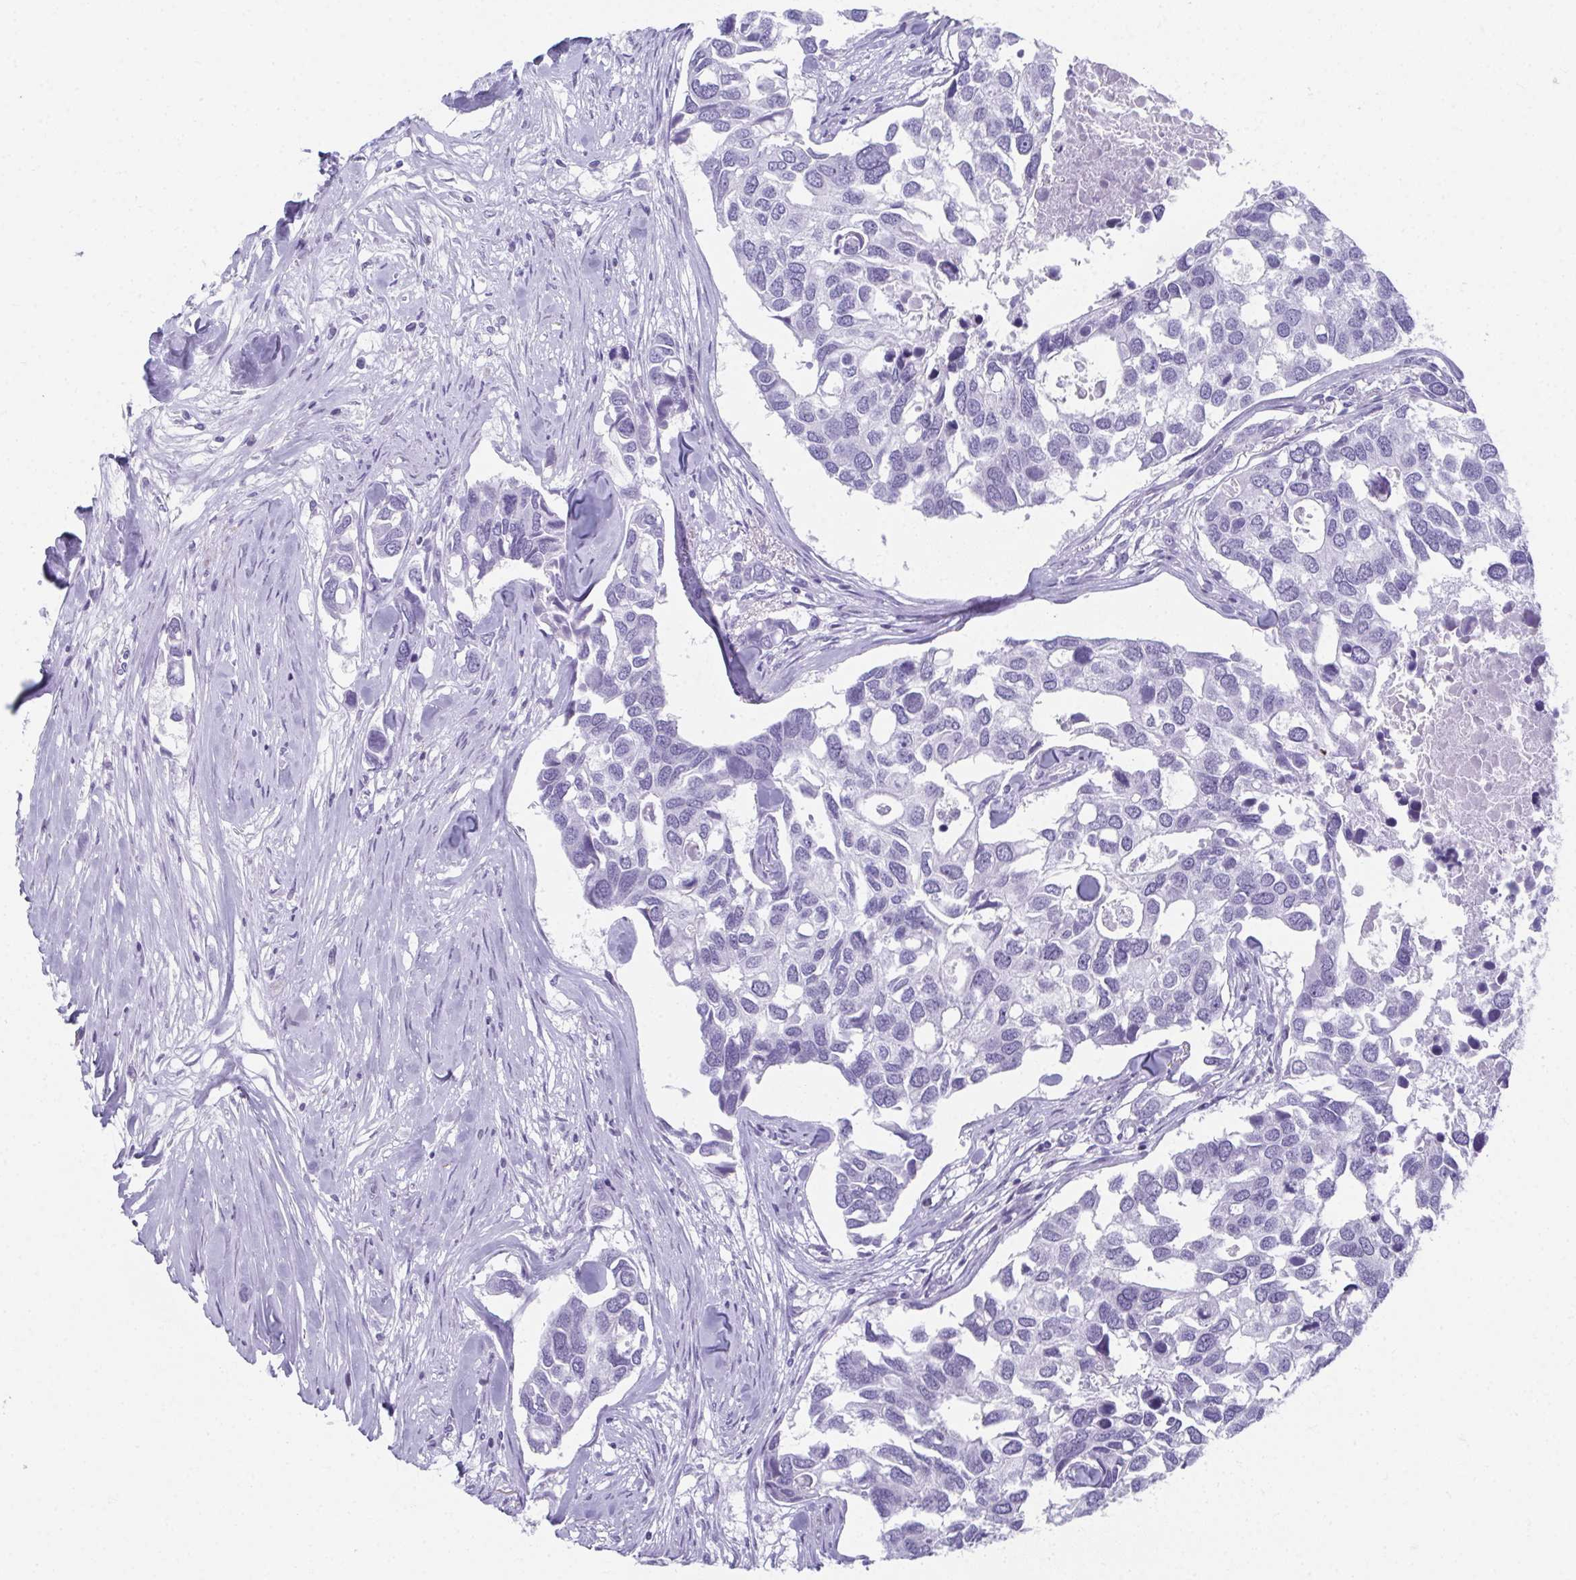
{"staining": {"intensity": "negative", "quantity": "none", "location": "none"}, "tissue": "breast cancer", "cell_type": "Tumor cells", "image_type": "cancer", "snomed": [{"axis": "morphology", "description": "Duct carcinoma"}, {"axis": "topography", "description": "Breast"}], "caption": "An IHC histopathology image of invasive ductal carcinoma (breast) is shown. There is no staining in tumor cells of invasive ductal carcinoma (breast).", "gene": "GHRL", "patient": {"sex": "female", "age": 83}}